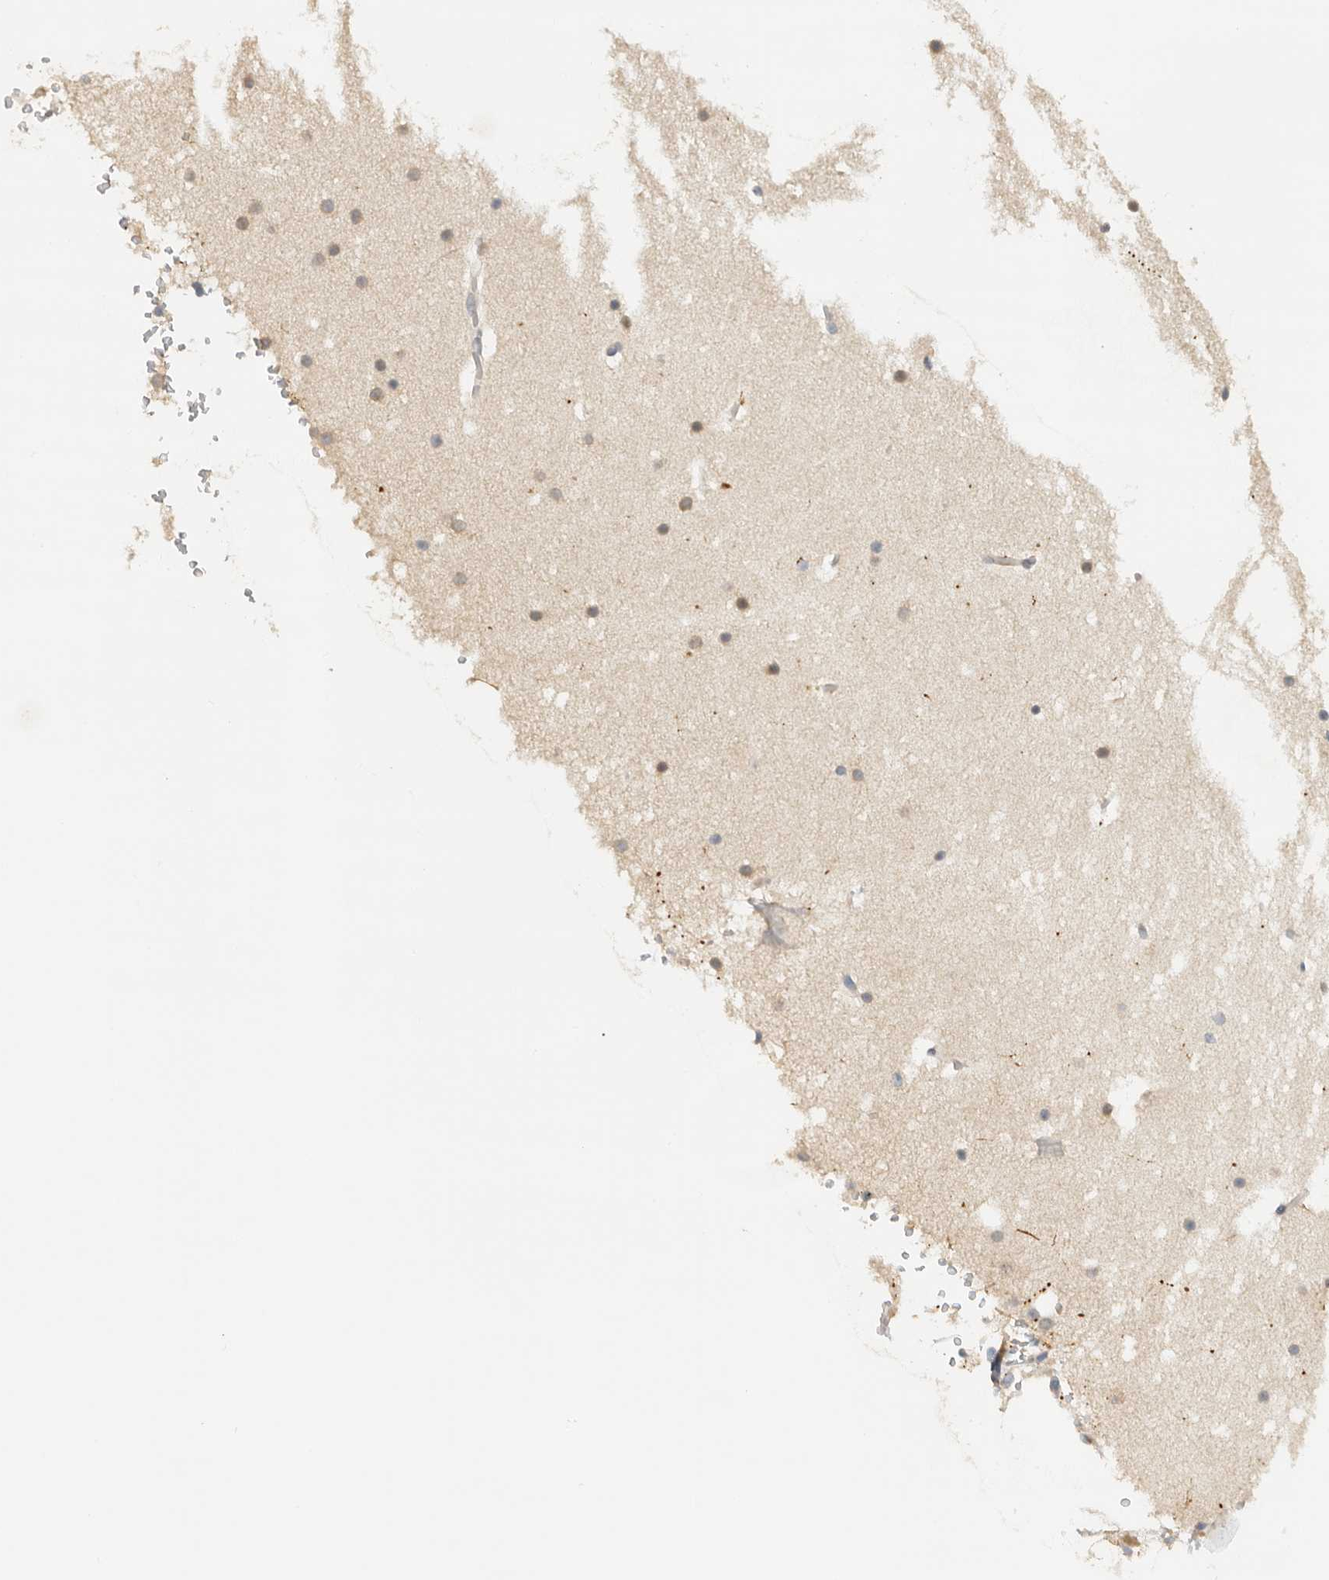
{"staining": {"intensity": "weak", "quantity": "25%-75%", "location": "cytoplasmic/membranous"}, "tissue": "cerebellum", "cell_type": "Cells in granular layer", "image_type": "normal", "snomed": [{"axis": "morphology", "description": "Normal tissue, NOS"}, {"axis": "topography", "description": "Cerebellum"}], "caption": "Cerebellum stained with a brown dye reveals weak cytoplasmic/membranous positive expression in approximately 25%-75% of cells in granular layer.", "gene": "PUM1", "patient": {"sex": "male", "age": 57}}